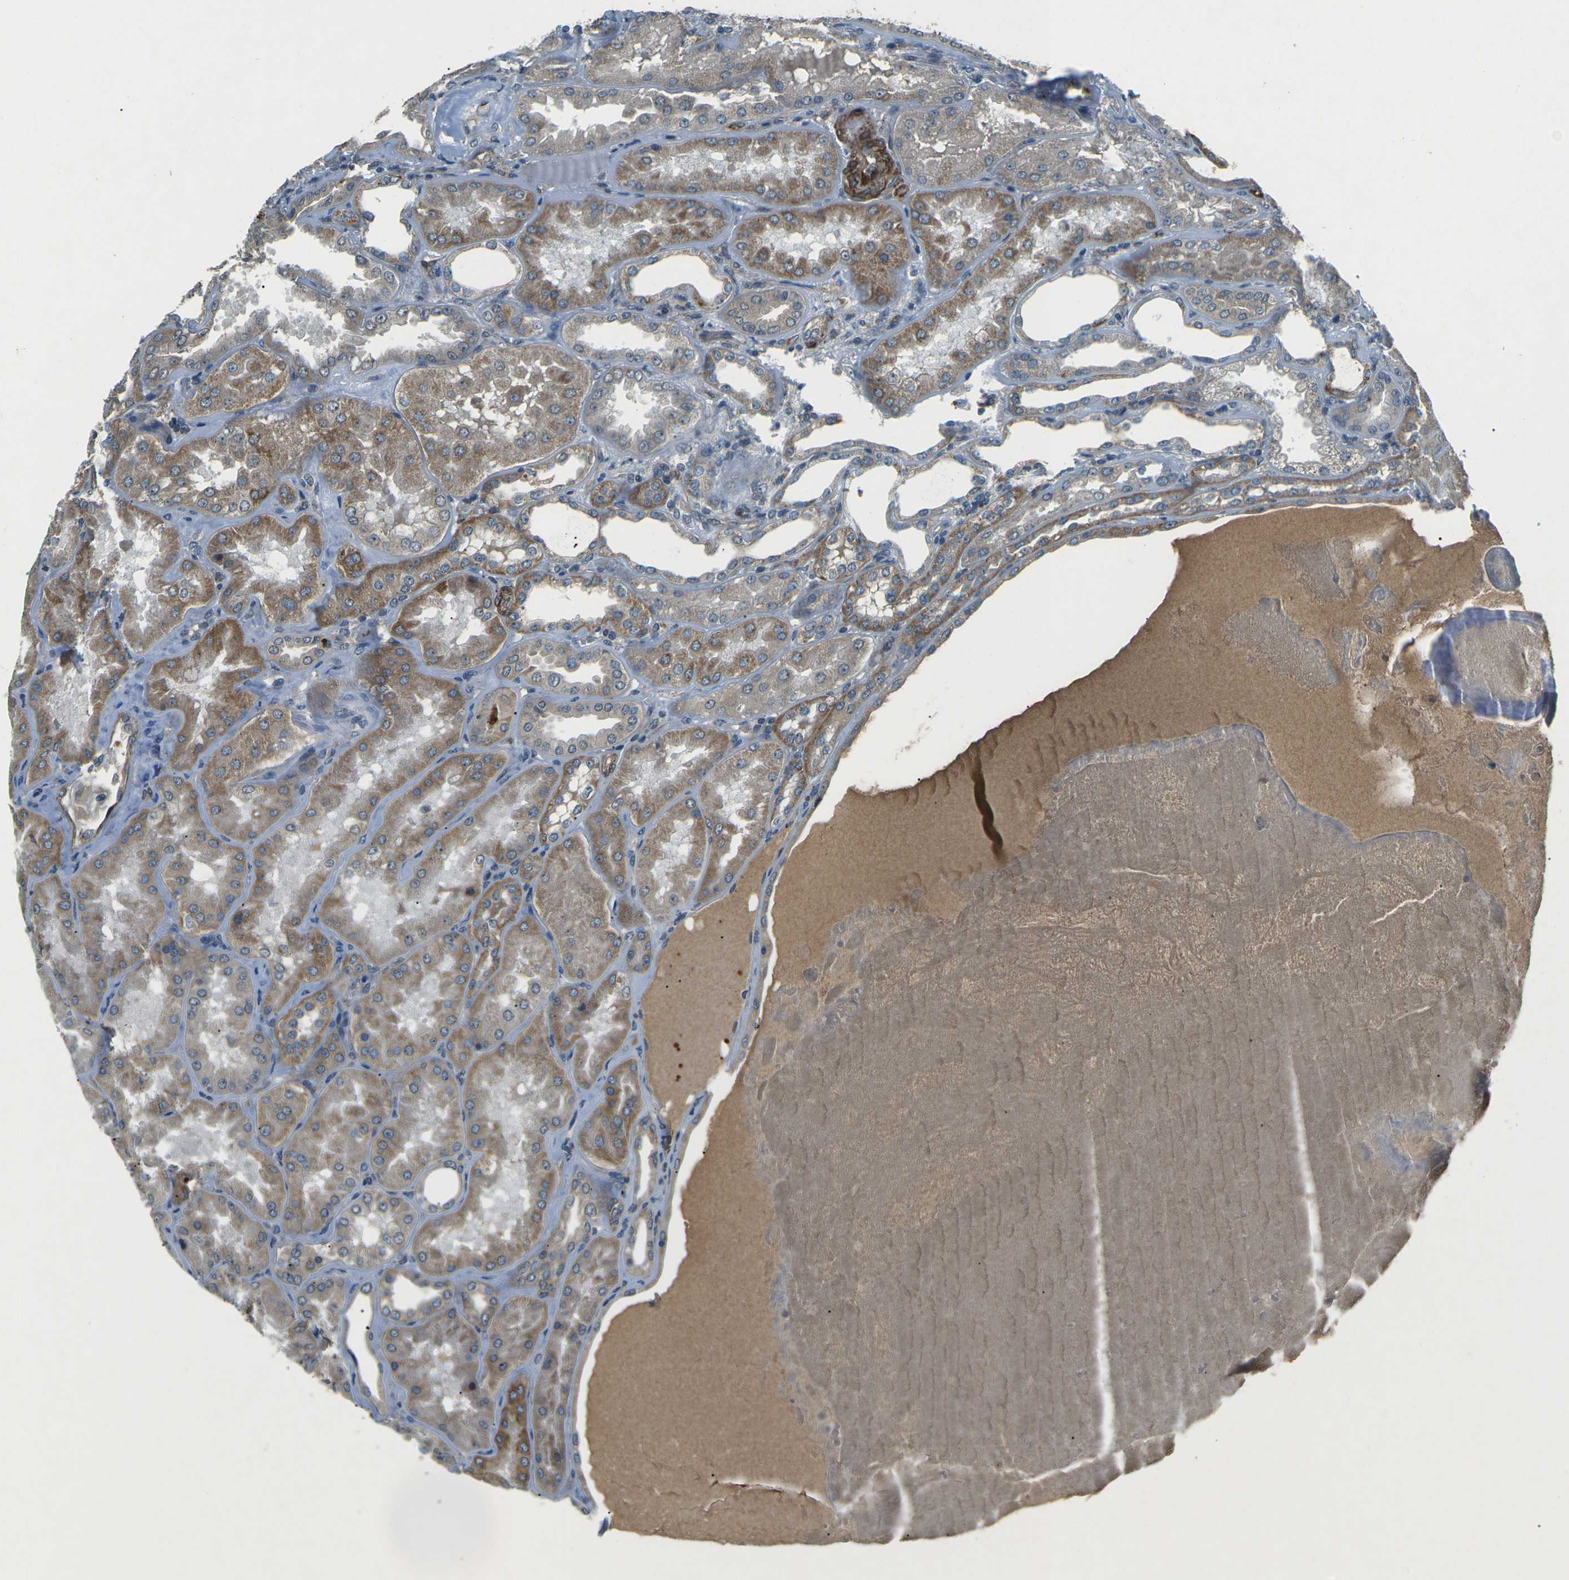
{"staining": {"intensity": "weak", "quantity": ">75%", "location": "cytoplasmic/membranous"}, "tissue": "kidney", "cell_type": "Cells in glomeruli", "image_type": "normal", "snomed": [{"axis": "morphology", "description": "Normal tissue, NOS"}, {"axis": "topography", "description": "Kidney"}], "caption": "Immunohistochemistry (IHC) of normal kidney displays low levels of weak cytoplasmic/membranous staining in approximately >75% of cells in glomeruli.", "gene": "AFAP1", "patient": {"sex": "female", "age": 56}}